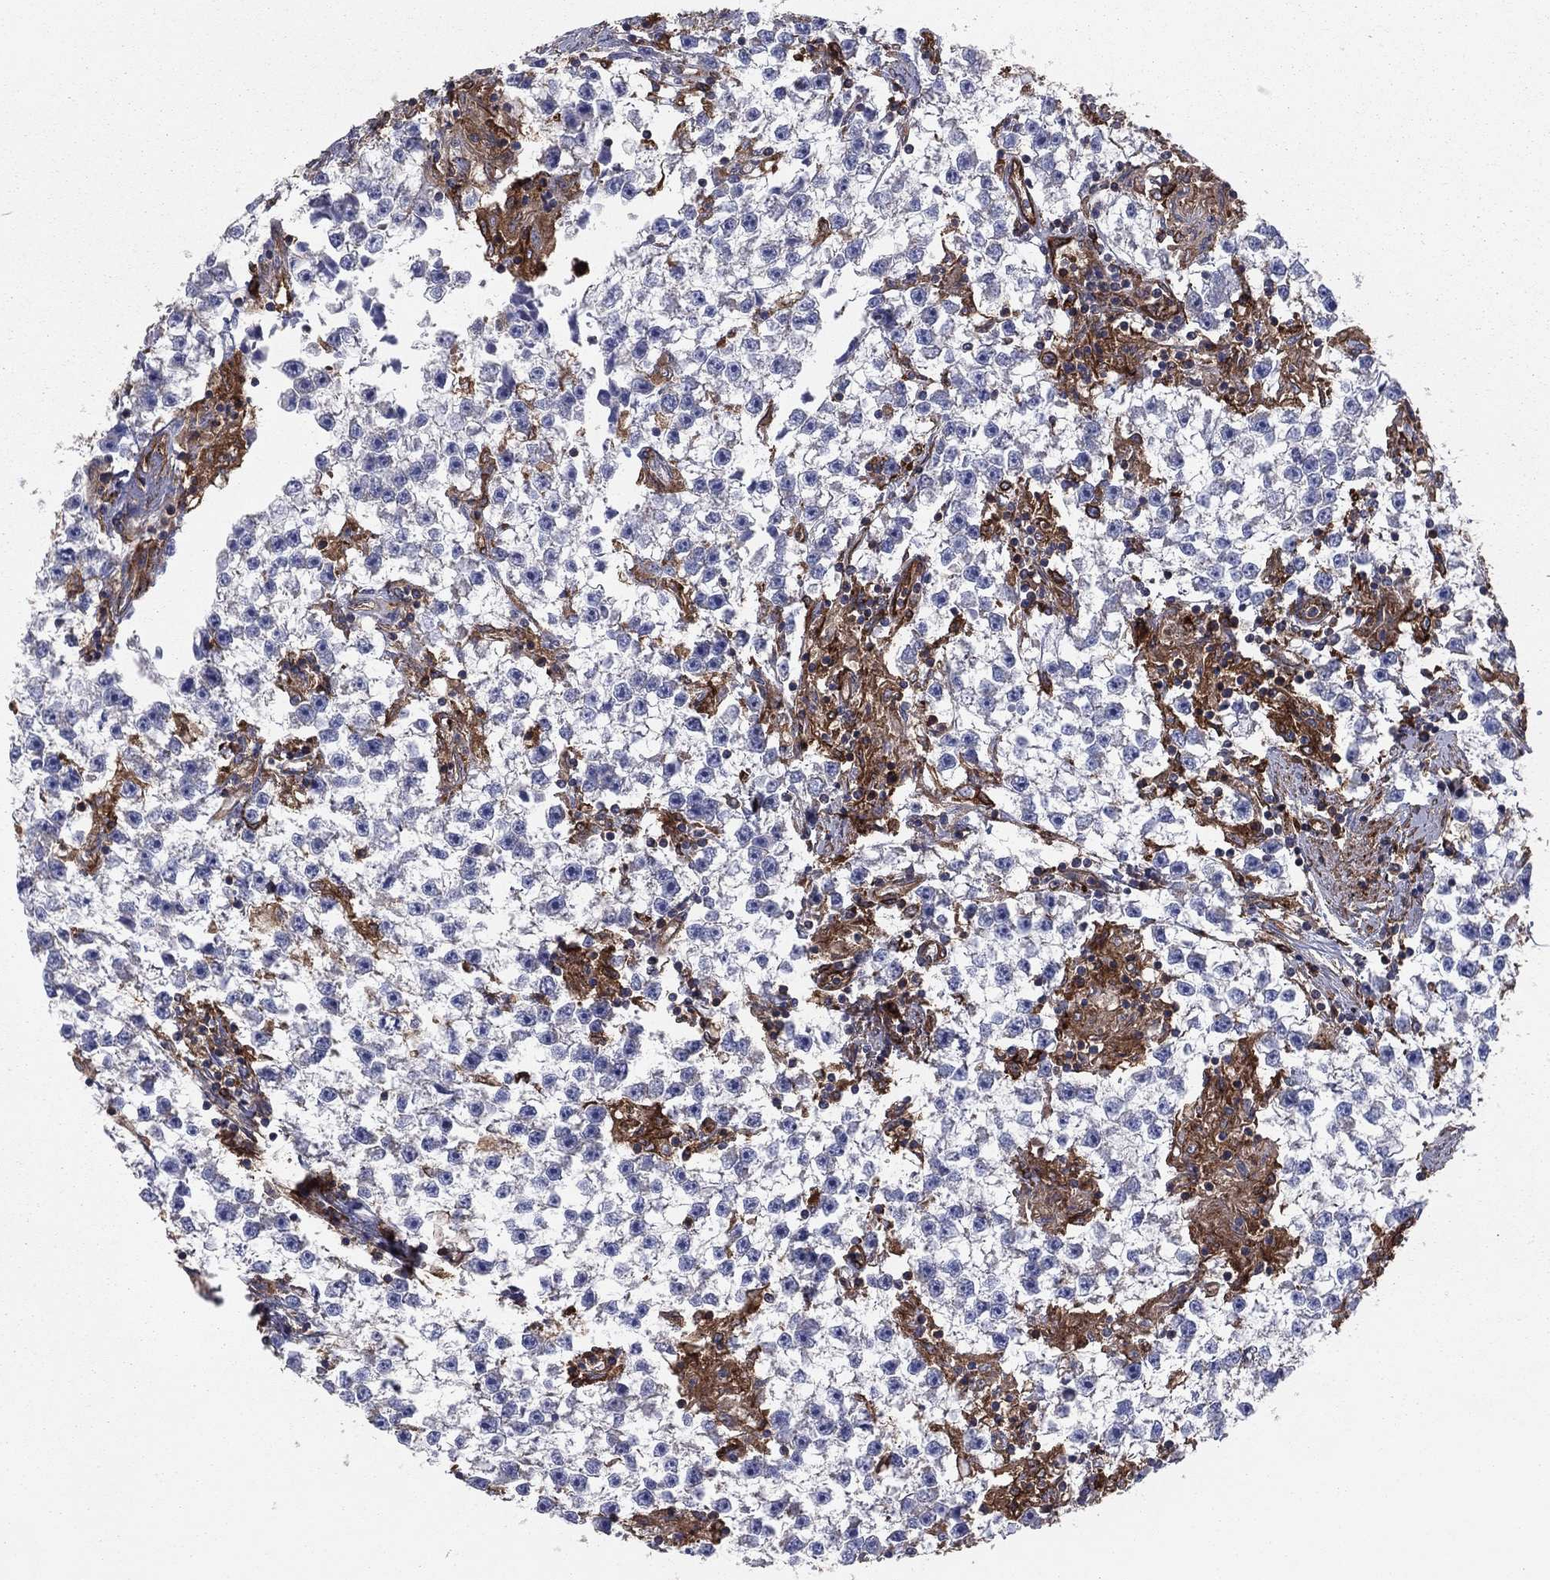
{"staining": {"intensity": "negative", "quantity": "none", "location": "none"}, "tissue": "testis cancer", "cell_type": "Tumor cells", "image_type": "cancer", "snomed": [{"axis": "morphology", "description": "Seminoma, NOS"}, {"axis": "topography", "description": "Testis"}], "caption": "High power microscopy micrograph of an immunohistochemistry micrograph of seminoma (testis), revealing no significant expression in tumor cells.", "gene": "EHBP1L1", "patient": {"sex": "male", "age": 59}}